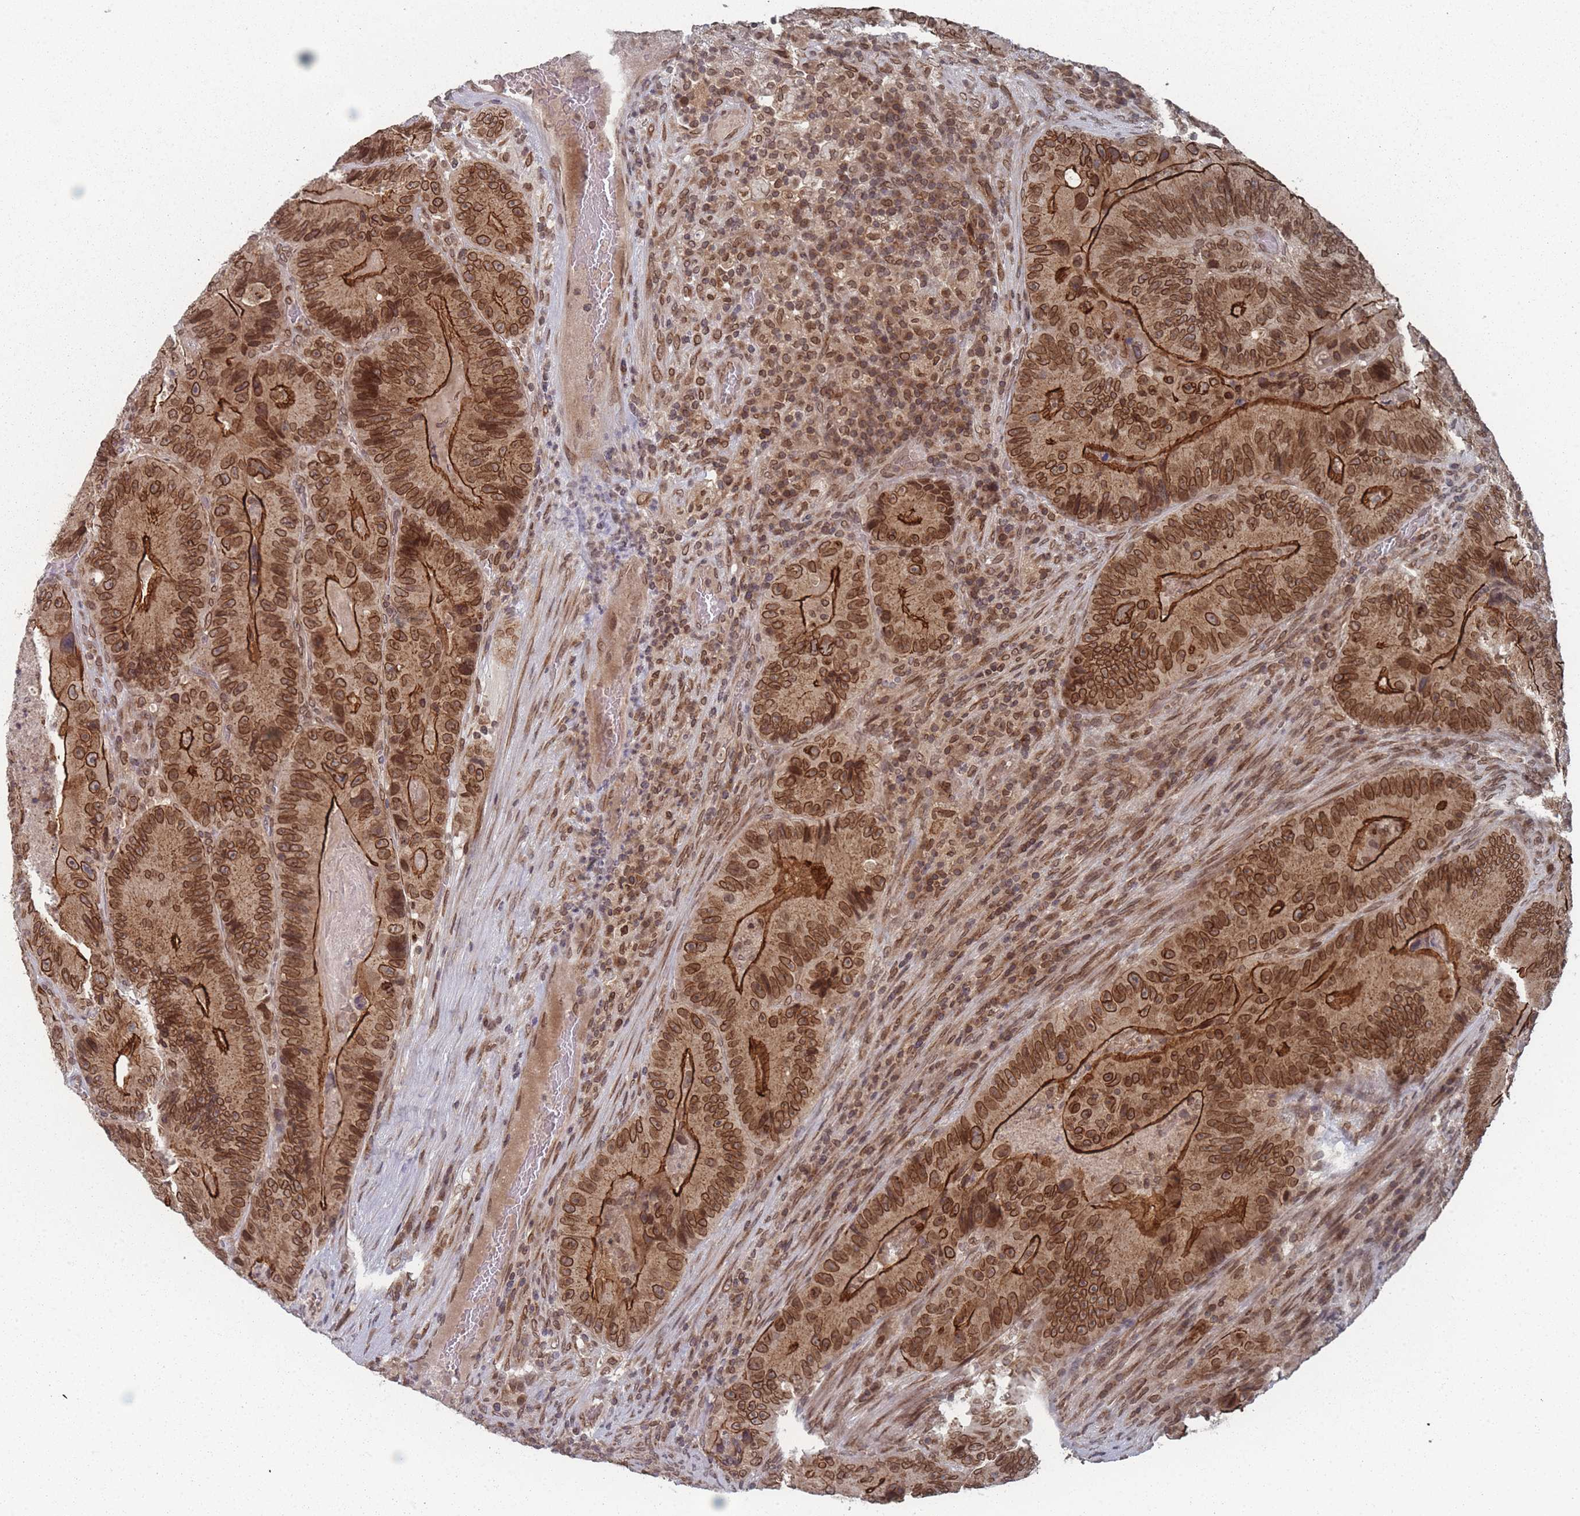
{"staining": {"intensity": "strong", "quantity": ">75%", "location": "cytoplasmic/membranous,nuclear"}, "tissue": "colorectal cancer", "cell_type": "Tumor cells", "image_type": "cancer", "snomed": [{"axis": "morphology", "description": "Adenocarcinoma, NOS"}, {"axis": "topography", "description": "Colon"}], "caption": "Immunohistochemistry image of human colorectal cancer (adenocarcinoma) stained for a protein (brown), which demonstrates high levels of strong cytoplasmic/membranous and nuclear staining in about >75% of tumor cells.", "gene": "TBC1D25", "patient": {"sex": "female", "age": 86}}